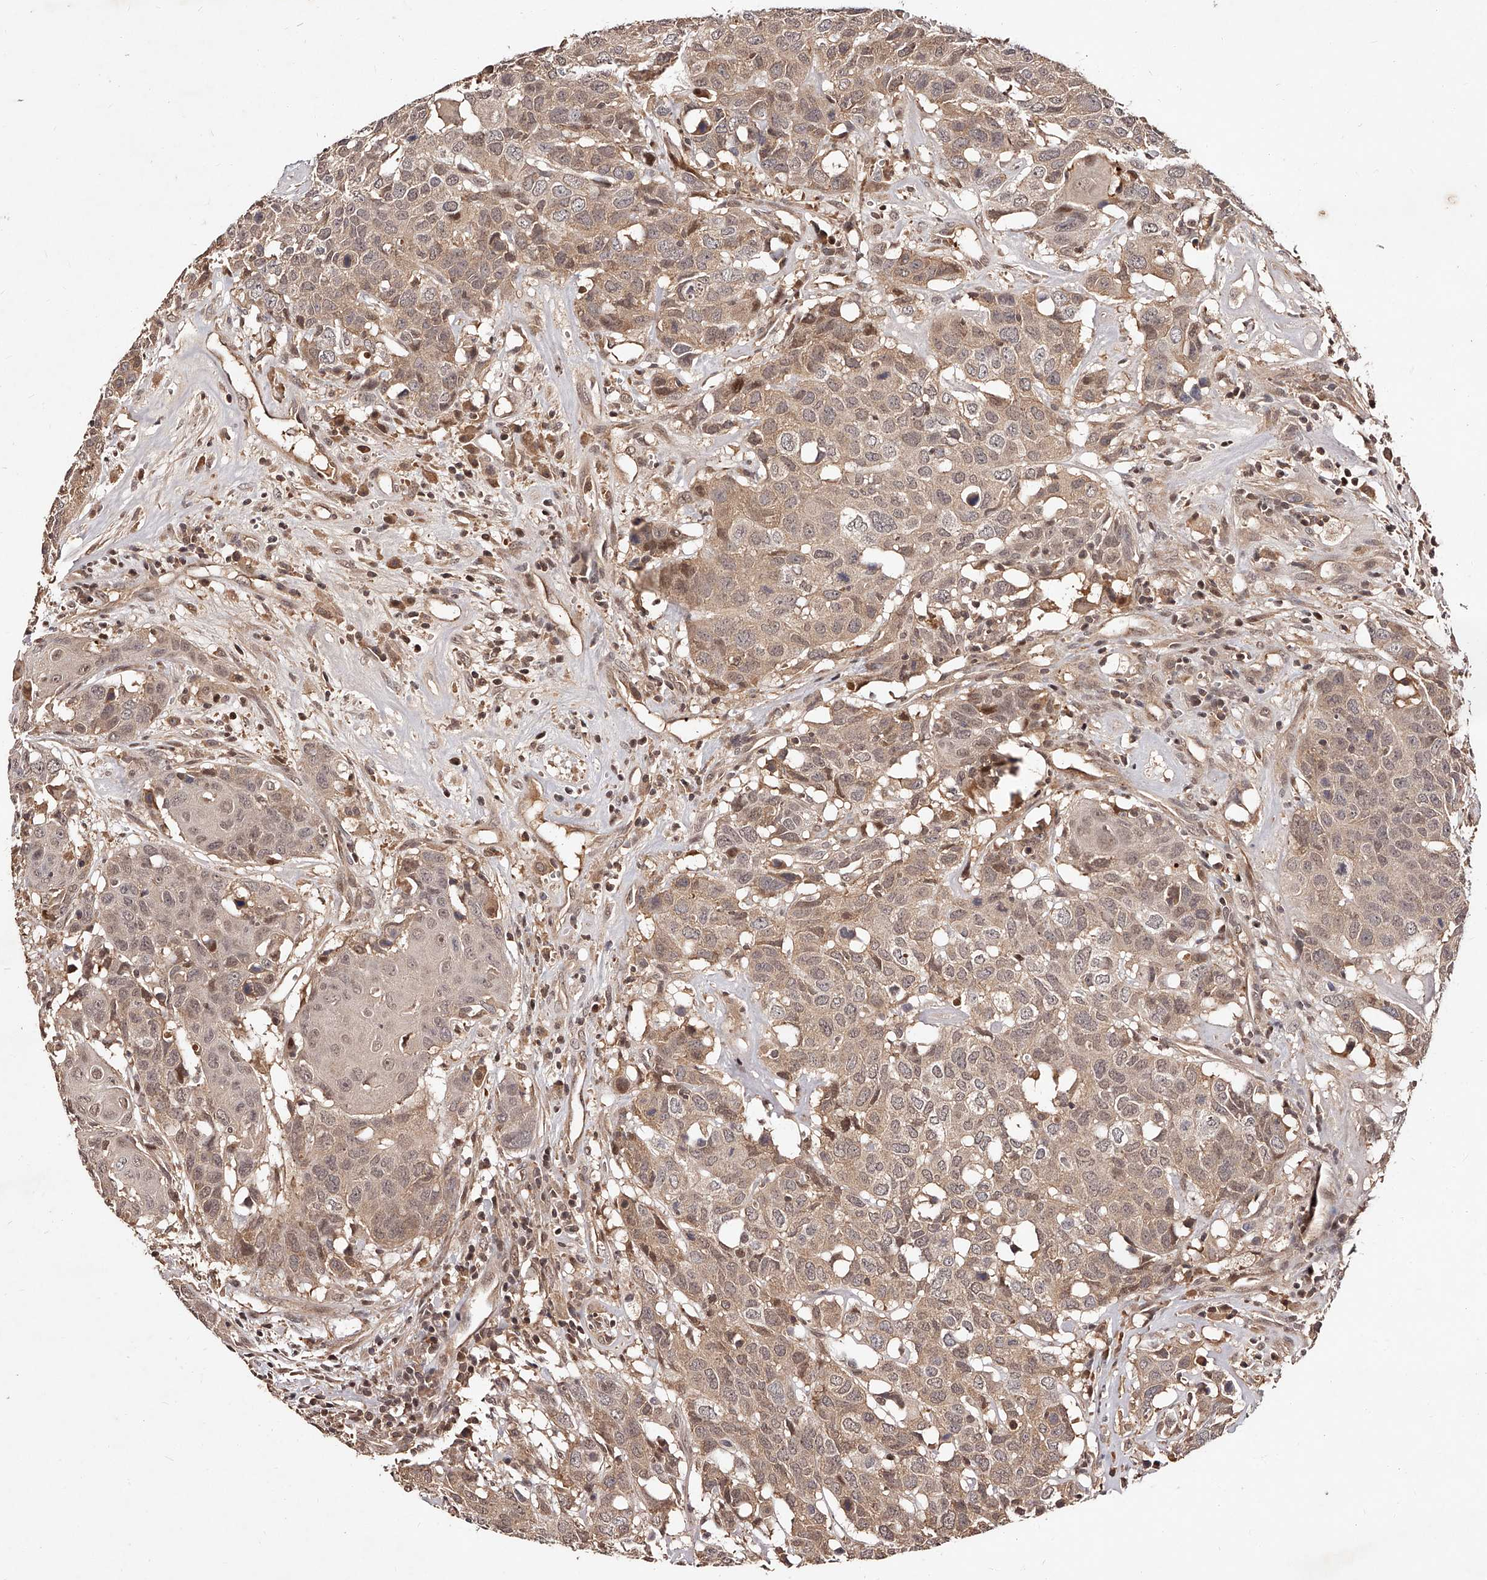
{"staining": {"intensity": "weak", "quantity": ">75%", "location": "cytoplasmic/membranous,nuclear"}, "tissue": "head and neck cancer", "cell_type": "Tumor cells", "image_type": "cancer", "snomed": [{"axis": "morphology", "description": "Squamous cell carcinoma, NOS"}, {"axis": "topography", "description": "Head-Neck"}], "caption": "Human head and neck cancer stained with a protein marker reveals weak staining in tumor cells.", "gene": "CUL7", "patient": {"sex": "male", "age": 66}}